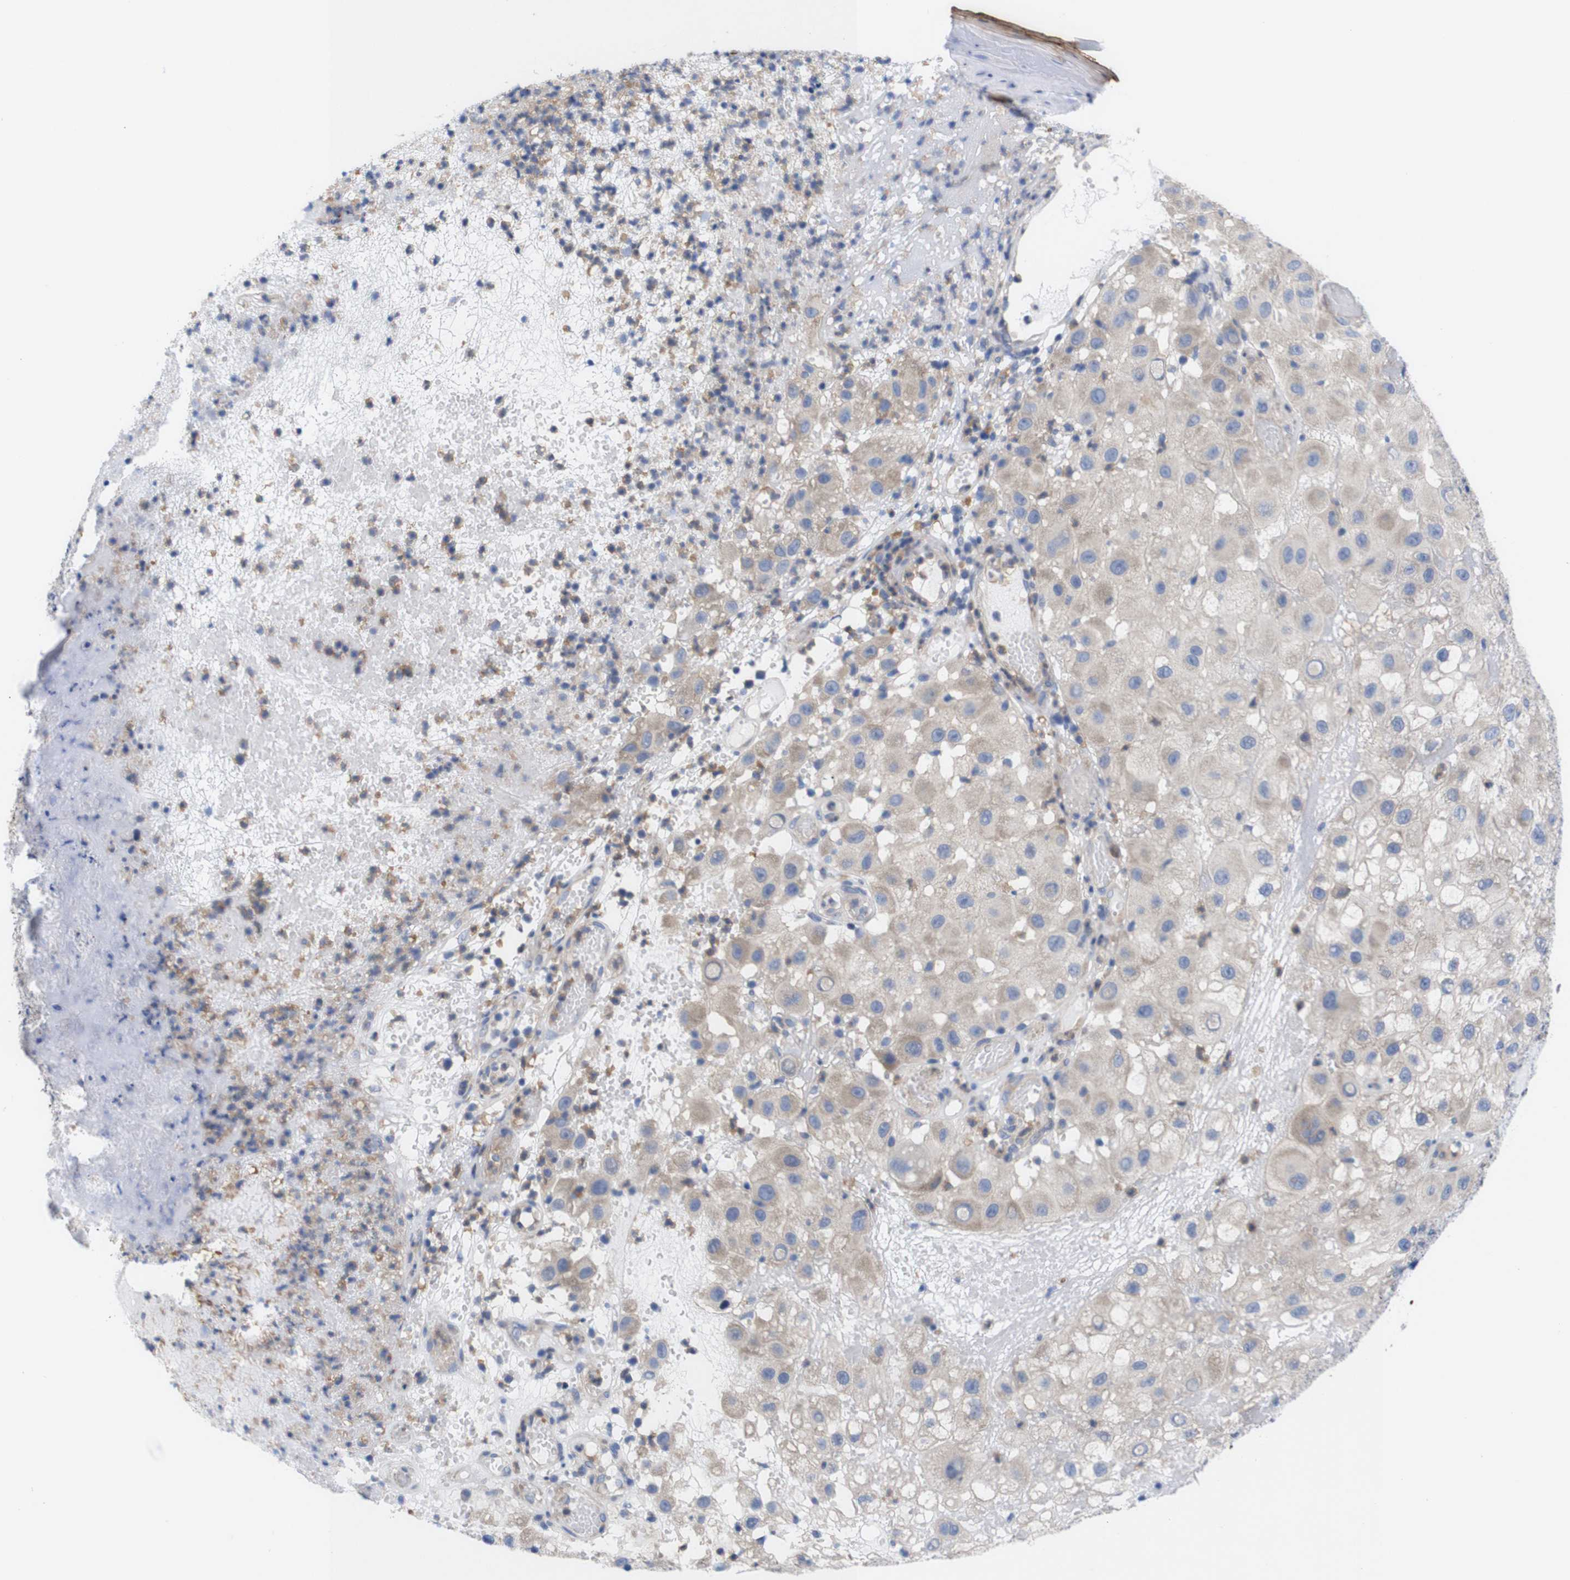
{"staining": {"intensity": "weak", "quantity": "<25%", "location": "cytoplasmic/membranous"}, "tissue": "melanoma", "cell_type": "Tumor cells", "image_type": "cancer", "snomed": [{"axis": "morphology", "description": "Malignant melanoma, NOS"}, {"axis": "topography", "description": "Skin"}], "caption": "Immunohistochemistry histopathology image of neoplastic tissue: human malignant melanoma stained with DAB (3,3'-diaminobenzidine) shows no significant protein staining in tumor cells.", "gene": "USH1C", "patient": {"sex": "female", "age": 81}}